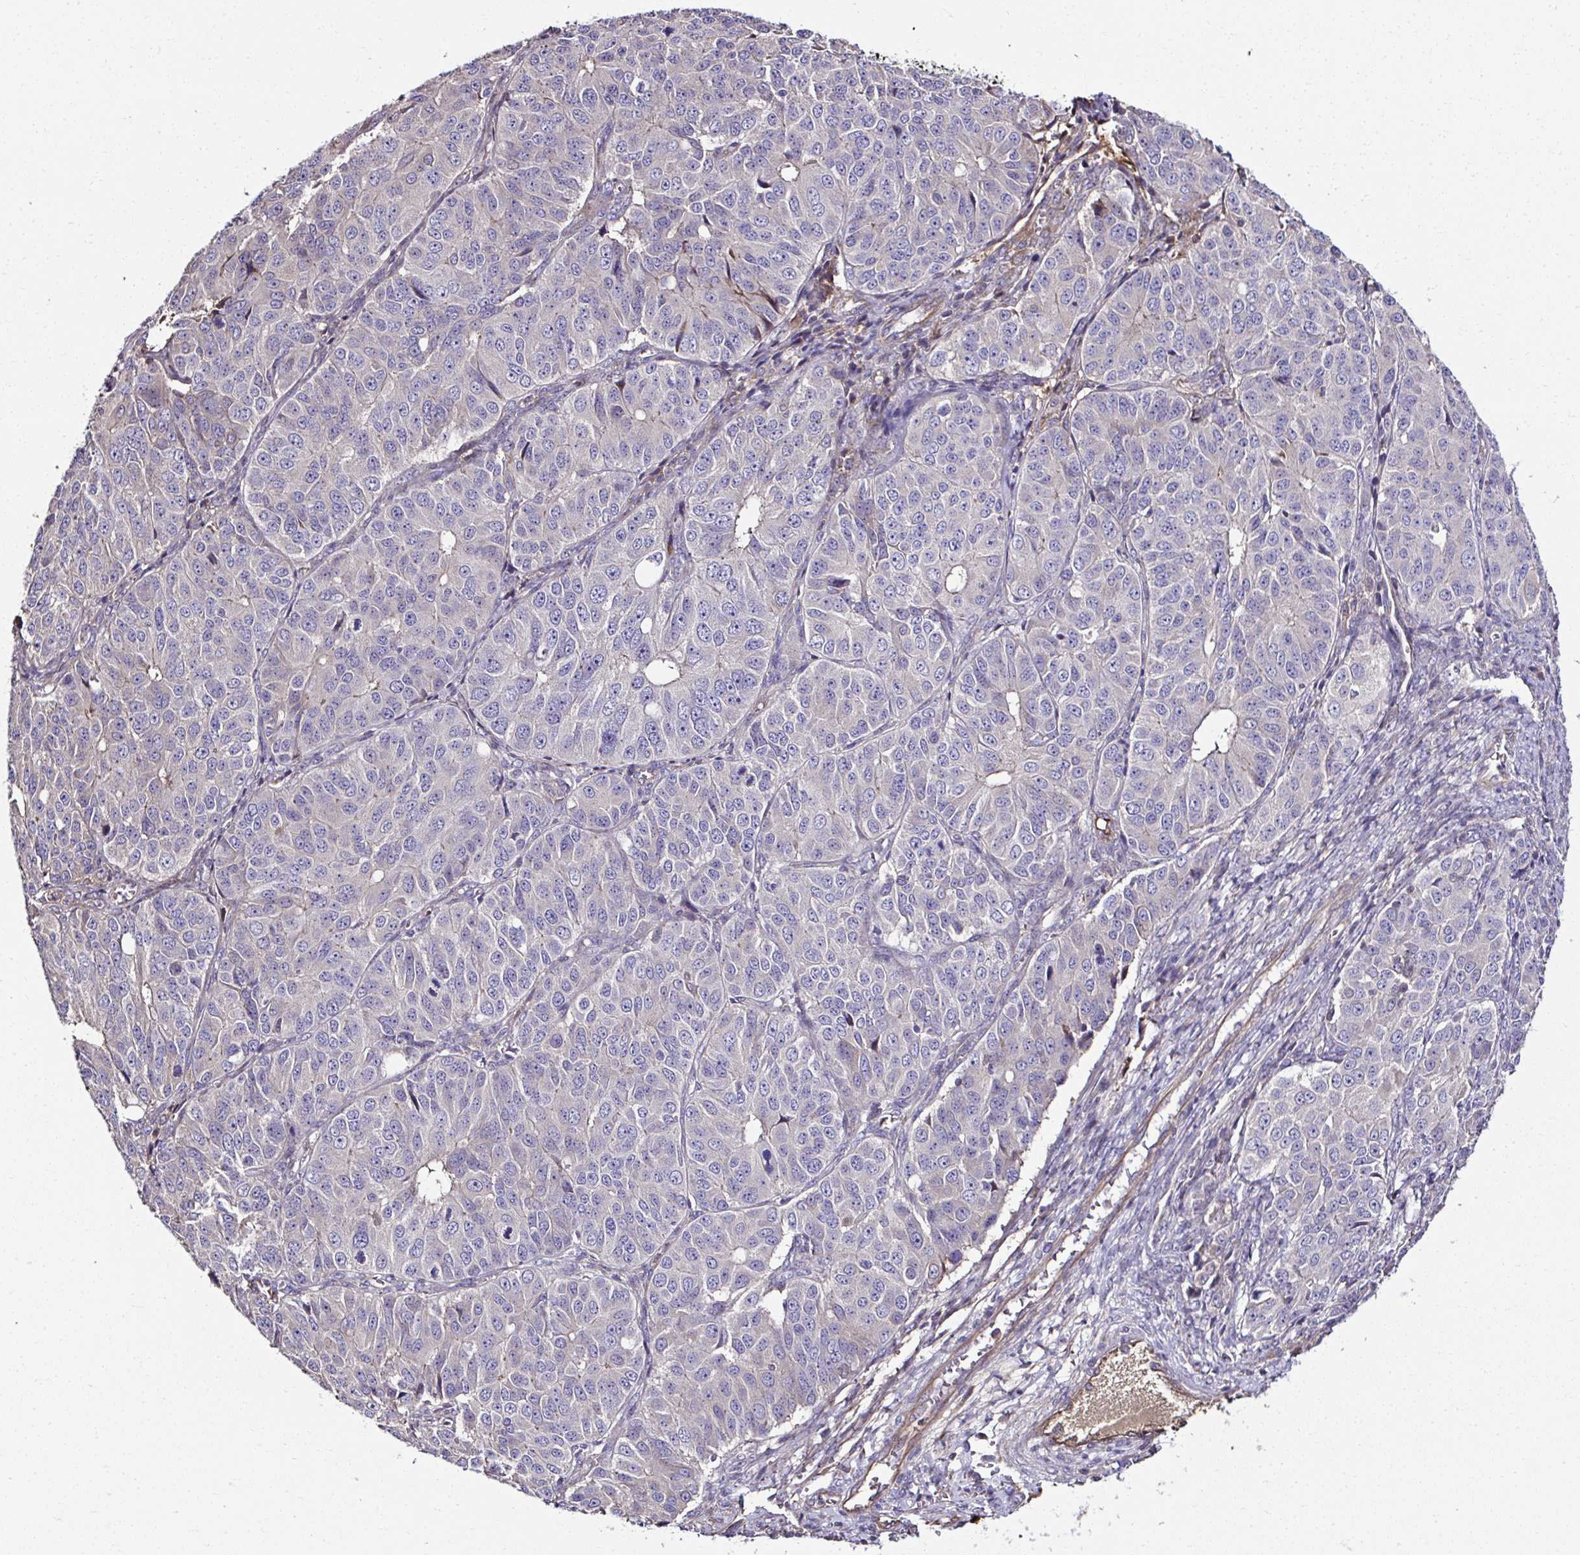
{"staining": {"intensity": "weak", "quantity": "<25%", "location": "cytoplasmic/membranous"}, "tissue": "ovarian cancer", "cell_type": "Tumor cells", "image_type": "cancer", "snomed": [{"axis": "morphology", "description": "Carcinoma, endometroid"}, {"axis": "topography", "description": "Ovary"}], "caption": "This is an immunohistochemistry (IHC) image of human ovarian endometroid carcinoma. There is no staining in tumor cells.", "gene": "CCDC85C", "patient": {"sex": "female", "age": 51}}